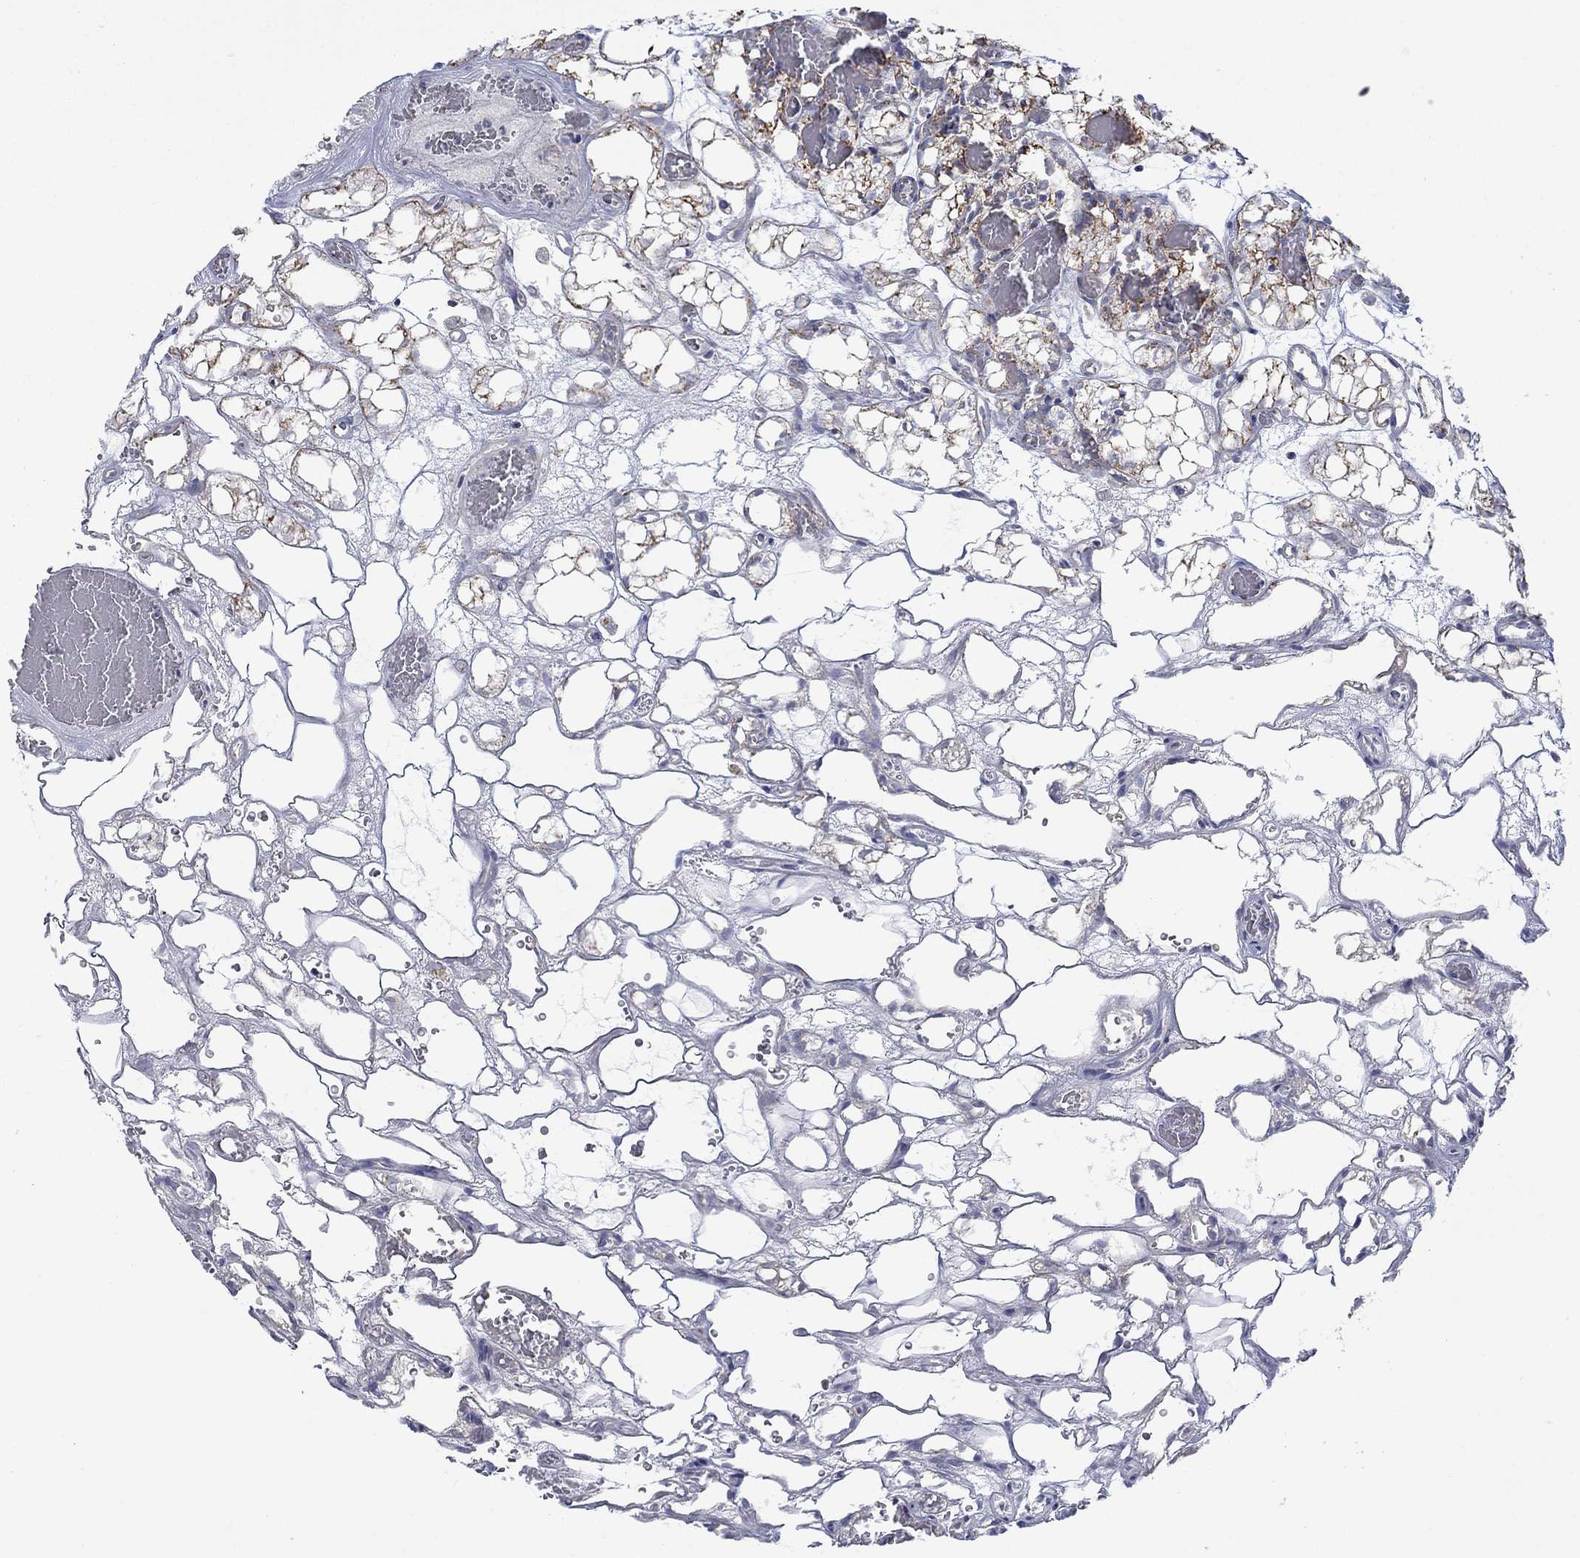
{"staining": {"intensity": "moderate", "quantity": "<25%", "location": "cytoplasmic/membranous"}, "tissue": "renal cancer", "cell_type": "Tumor cells", "image_type": "cancer", "snomed": [{"axis": "morphology", "description": "Adenocarcinoma, NOS"}, {"axis": "topography", "description": "Kidney"}], "caption": "A micrograph of human adenocarcinoma (renal) stained for a protein shows moderate cytoplasmic/membranous brown staining in tumor cells.", "gene": "CISD1", "patient": {"sex": "female", "age": 69}}